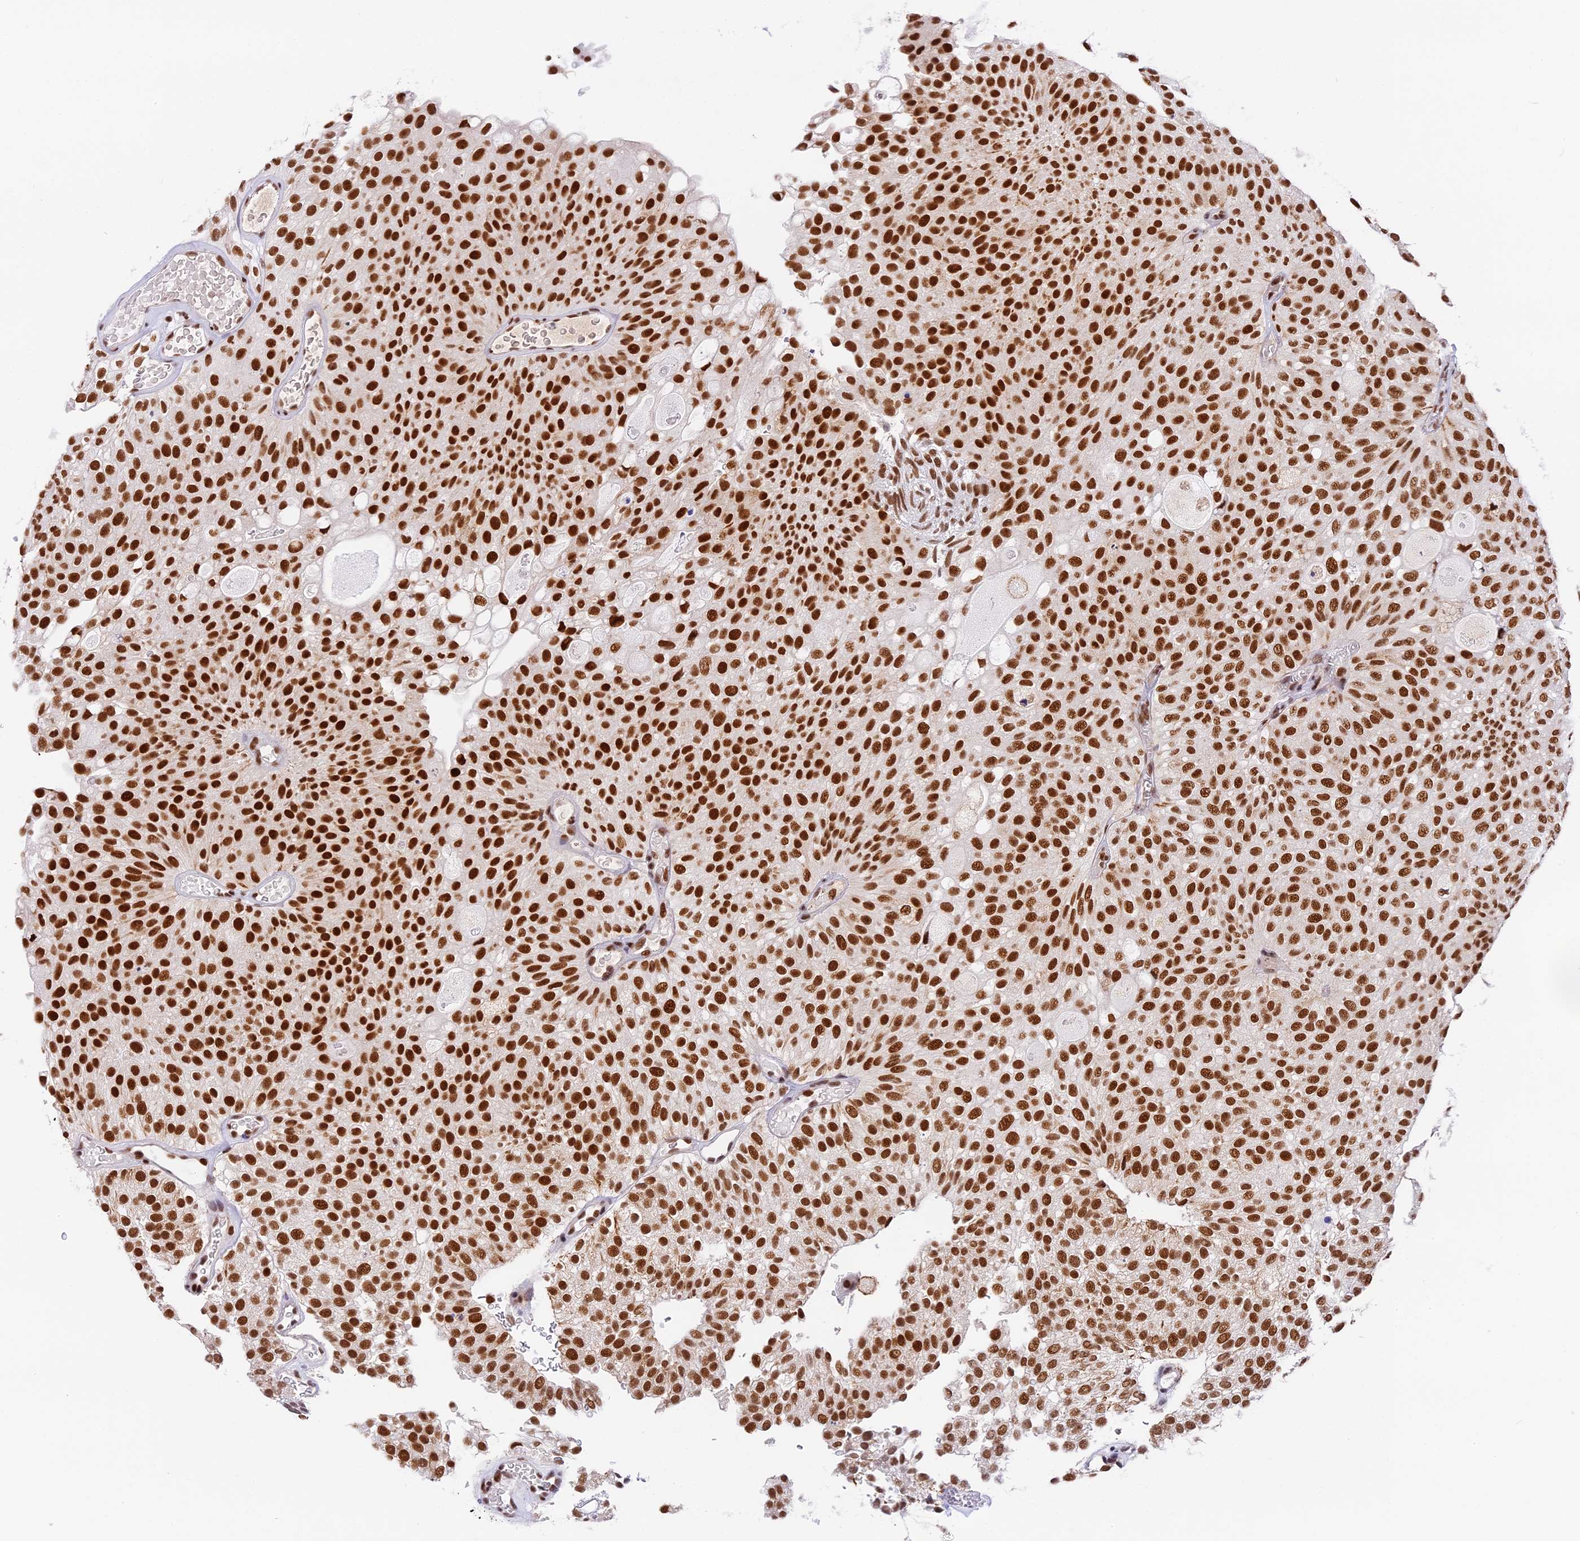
{"staining": {"intensity": "strong", "quantity": ">75%", "location": "nuclear"}, "tissue": "urothelial cancer", "cell_type": "Tumor cells", "image_type": "cancer", "snomed": [{"axis": "morphology", "description": "Urothelial carcinoma, Low grade"}, {"axis": "topography", "description": "Urinary bladder"}], "caption": "Urothelial cancer was stained to show a protein in brown. There is high levels of strong nuclear staining in about >75% of tumor cells. The staining is performed using DAB brown chromogen to label protein expression. The nuclei are counter-stained blue using hematoxylin.", "gene": "SBNO1", "patient": {"sex": "male", "age": 78}}